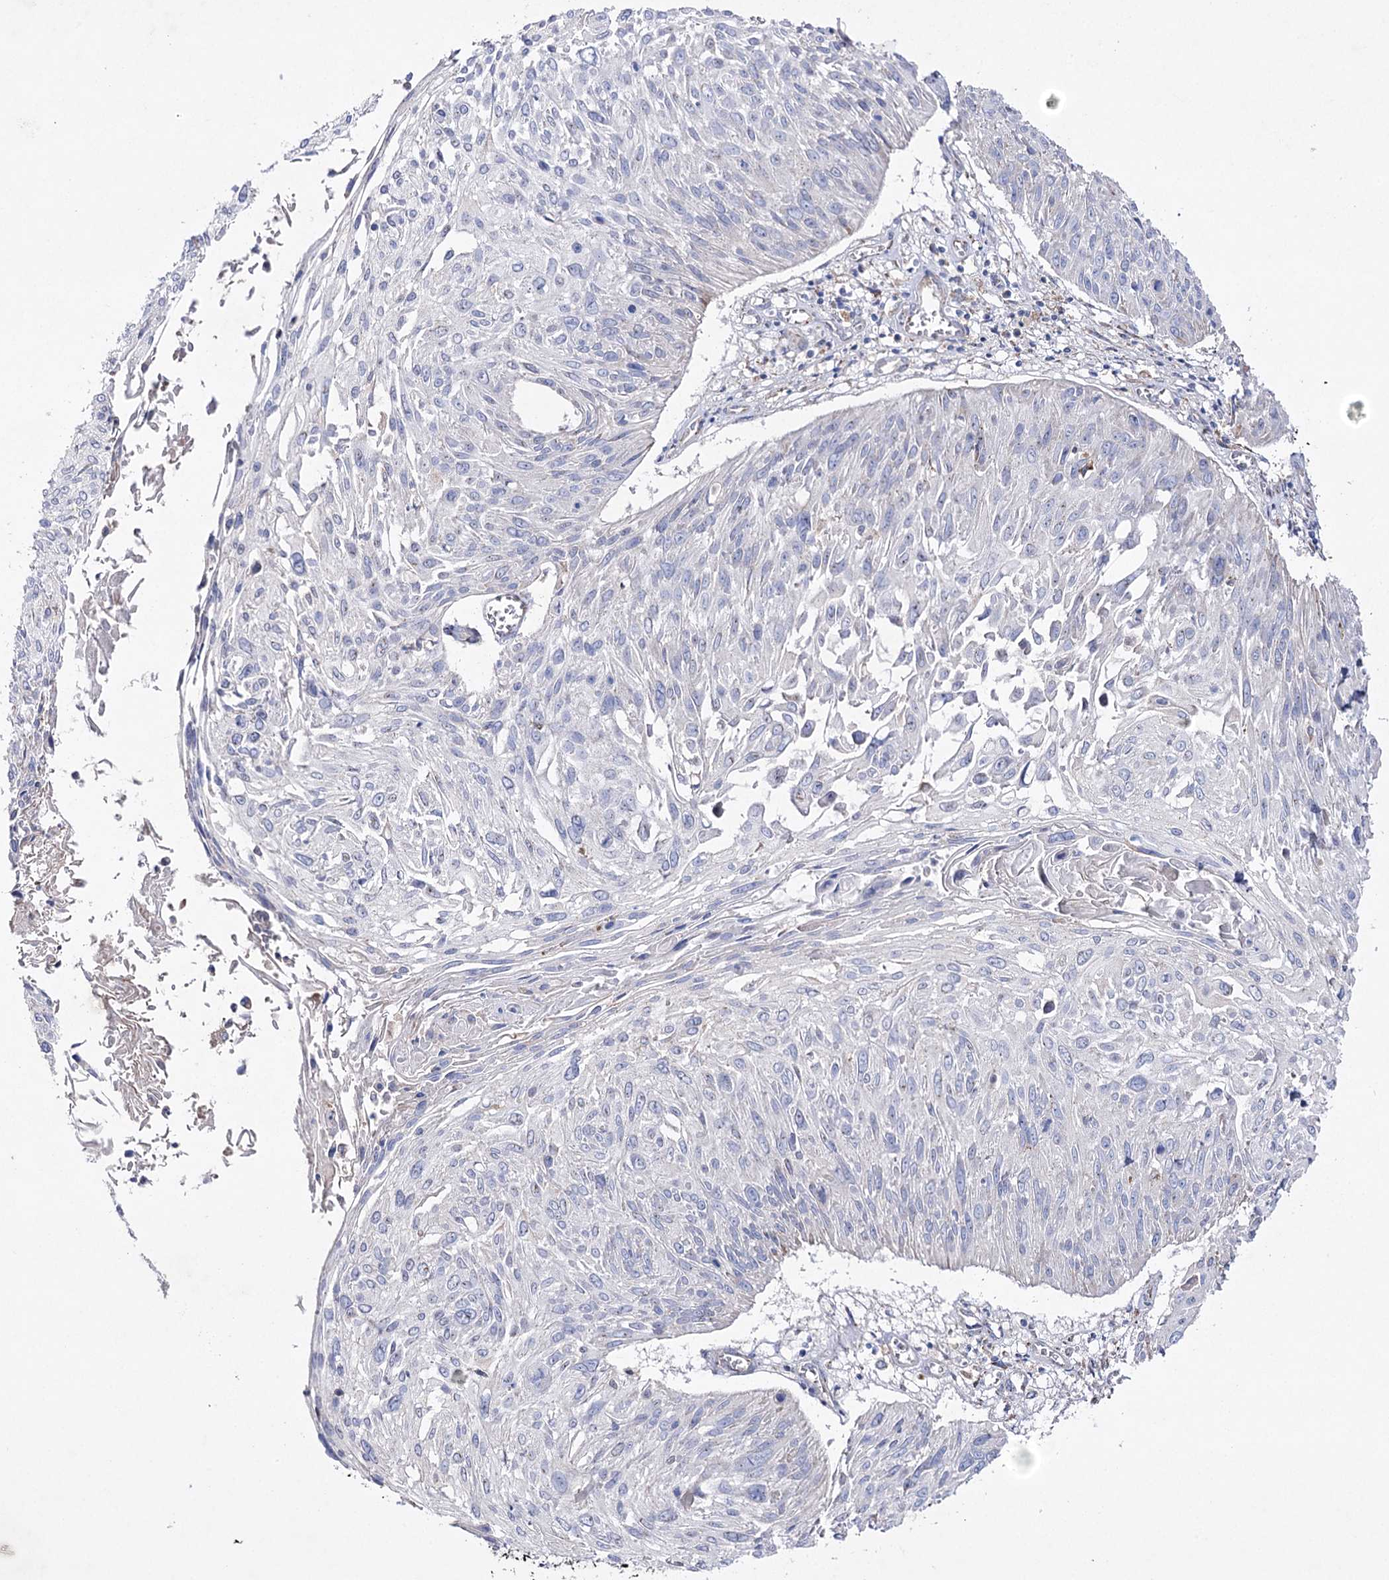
{"staining": {"intensity": "negative", "quantity": "none", "location": "none"}, "tissue": "cervical cancer", "cell_type": "Tumor cells", "image_type": "cancer", "snomed": [{"axis": "morphology", "description": "Squamous cell carcinoma, NOS"}, {"axis": "topography", "description": "Cervix"}], "caption": "Histopathology image shows no significant protein positivity in tumor cells of cervical cancer.", "gene": "NAGLU", "patient": {"sex": "female", "age": 51}}